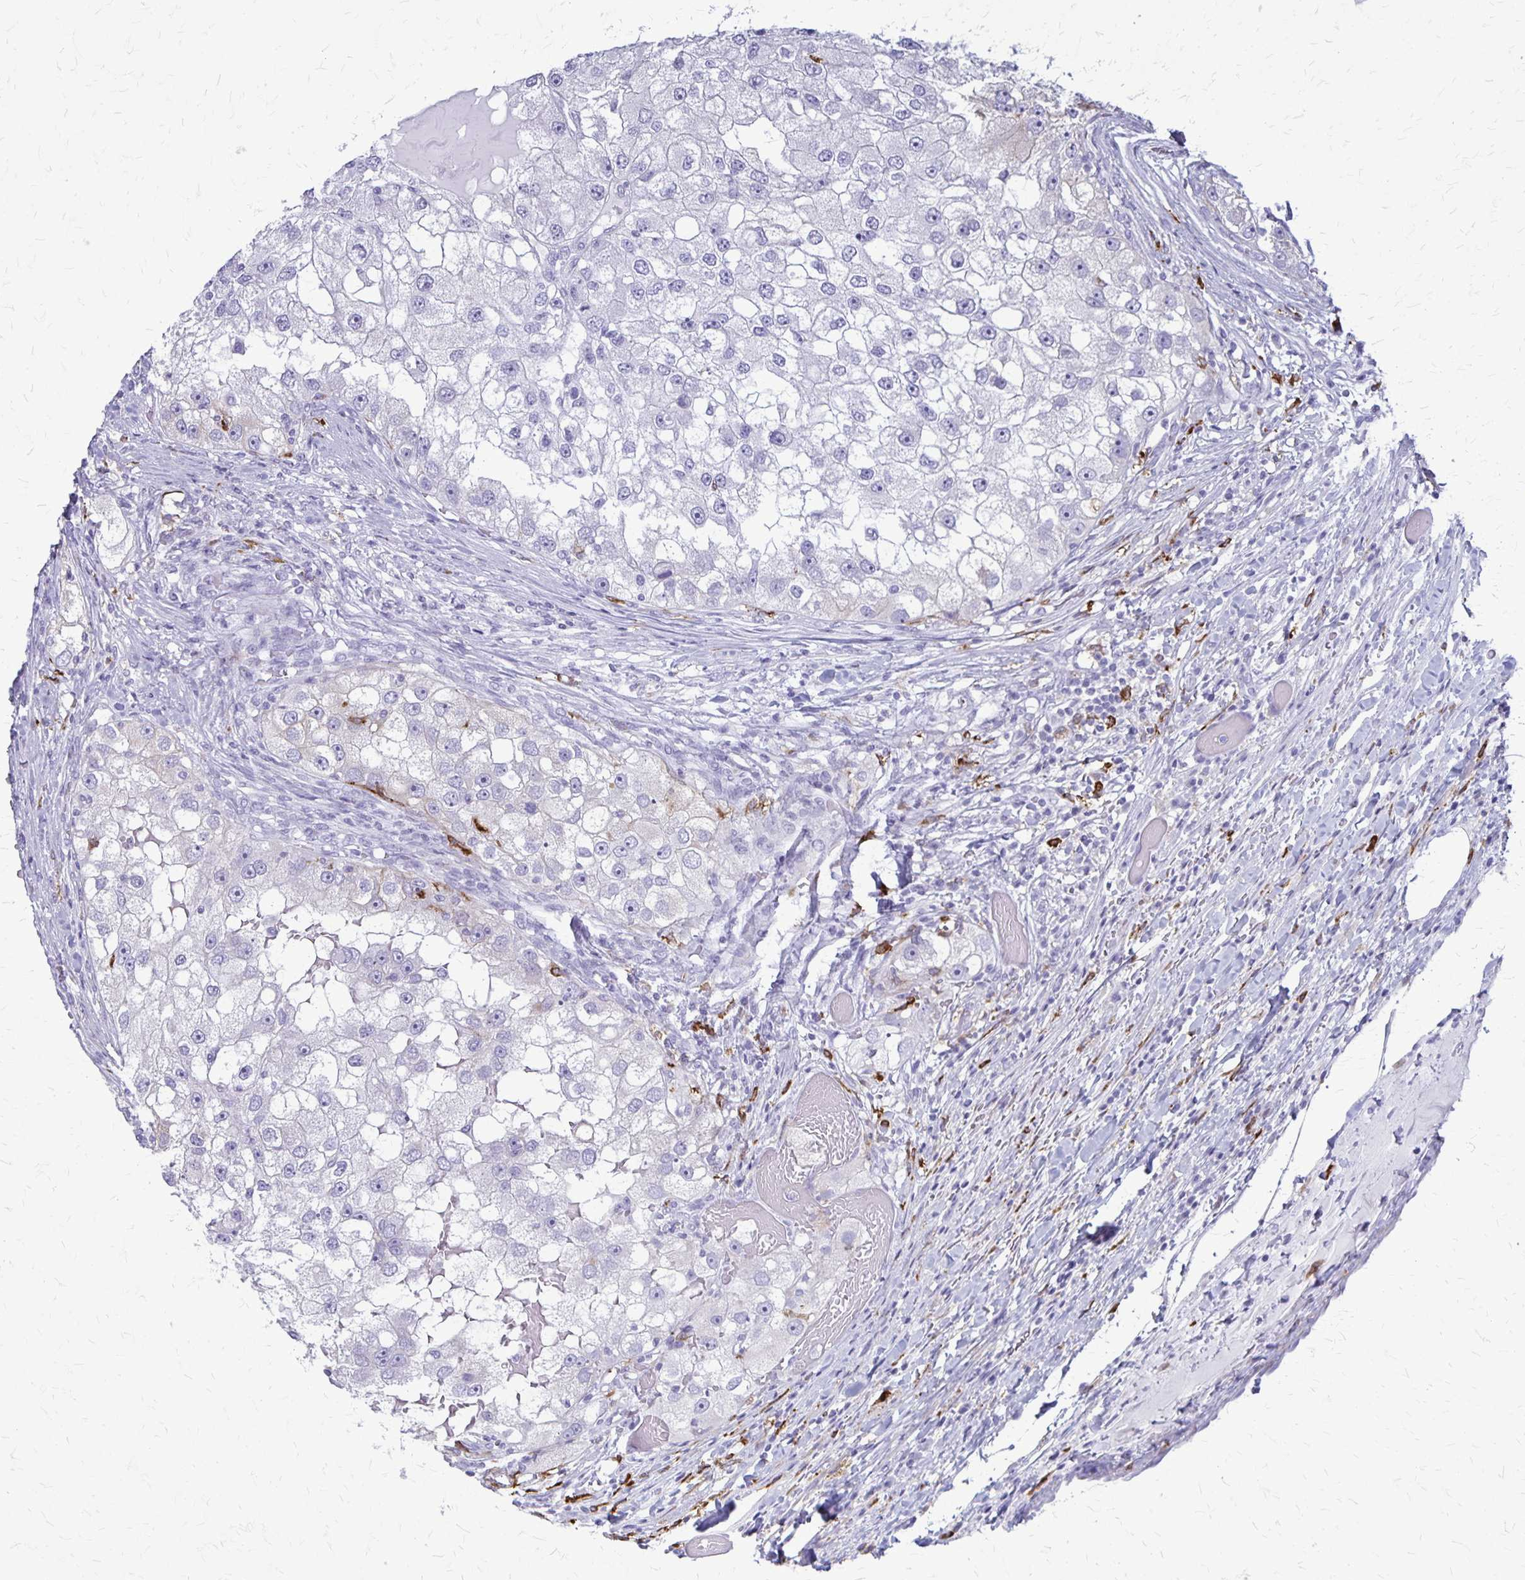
{"staining": {"intensity": "negative", "quantity": "none", "location": "none"}, "tissue": "renal cancer", "cell_type": "Tumor cells", "image_type": "cancer", "snomed": [{"axis": "morphology", "description": "Adenocarcinoma, NOS"}, {"axis": "topography", "description": "Kidney"}], "caption": "Immunohistochemistry (IHC) image of human renal cancer (adenocarcinoma) stained for a protein (brown), which shows no positivity in tumor cells.", "gene": "RTN1", "patient": {"sex": "male", "age": 63}}